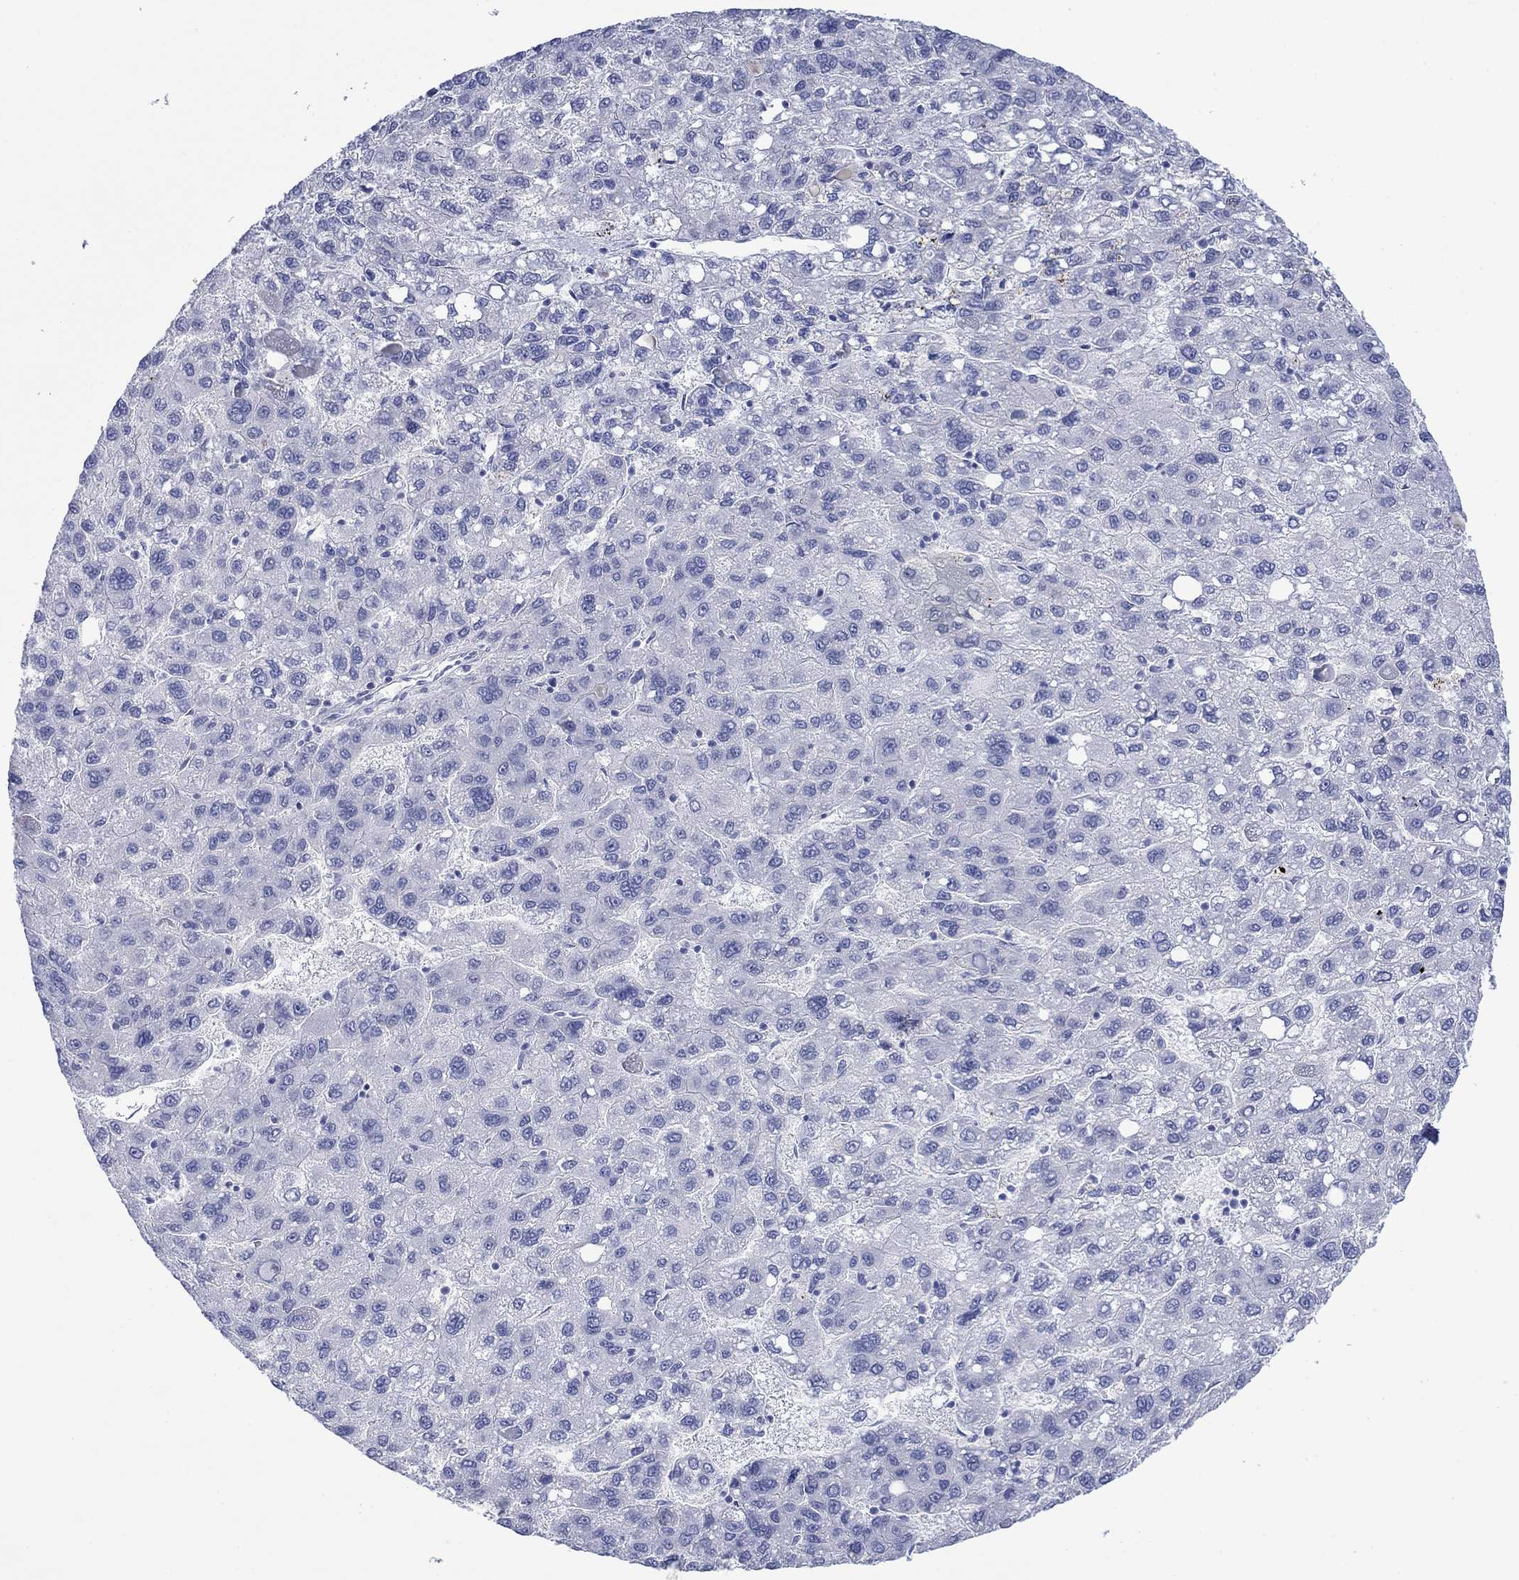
{"staining": {"intensity": "negative", "quantity": "none", "location": "none"}, "tissue": "liver cancer", "cell_type": "Tumor cells", "image_type": "cancer", "snomed": [{"axis": "morphology", "description": "Carcinoma, Hepatocellular, NOS"}, {"axis": "topography", "description": "Liver"}], "caption": "DAB immunohistochemical staining of liver cancer displays no significant staining in tumor cells.", "gene": "MLANA", "patient": {"sex": "female", "age": 82}}